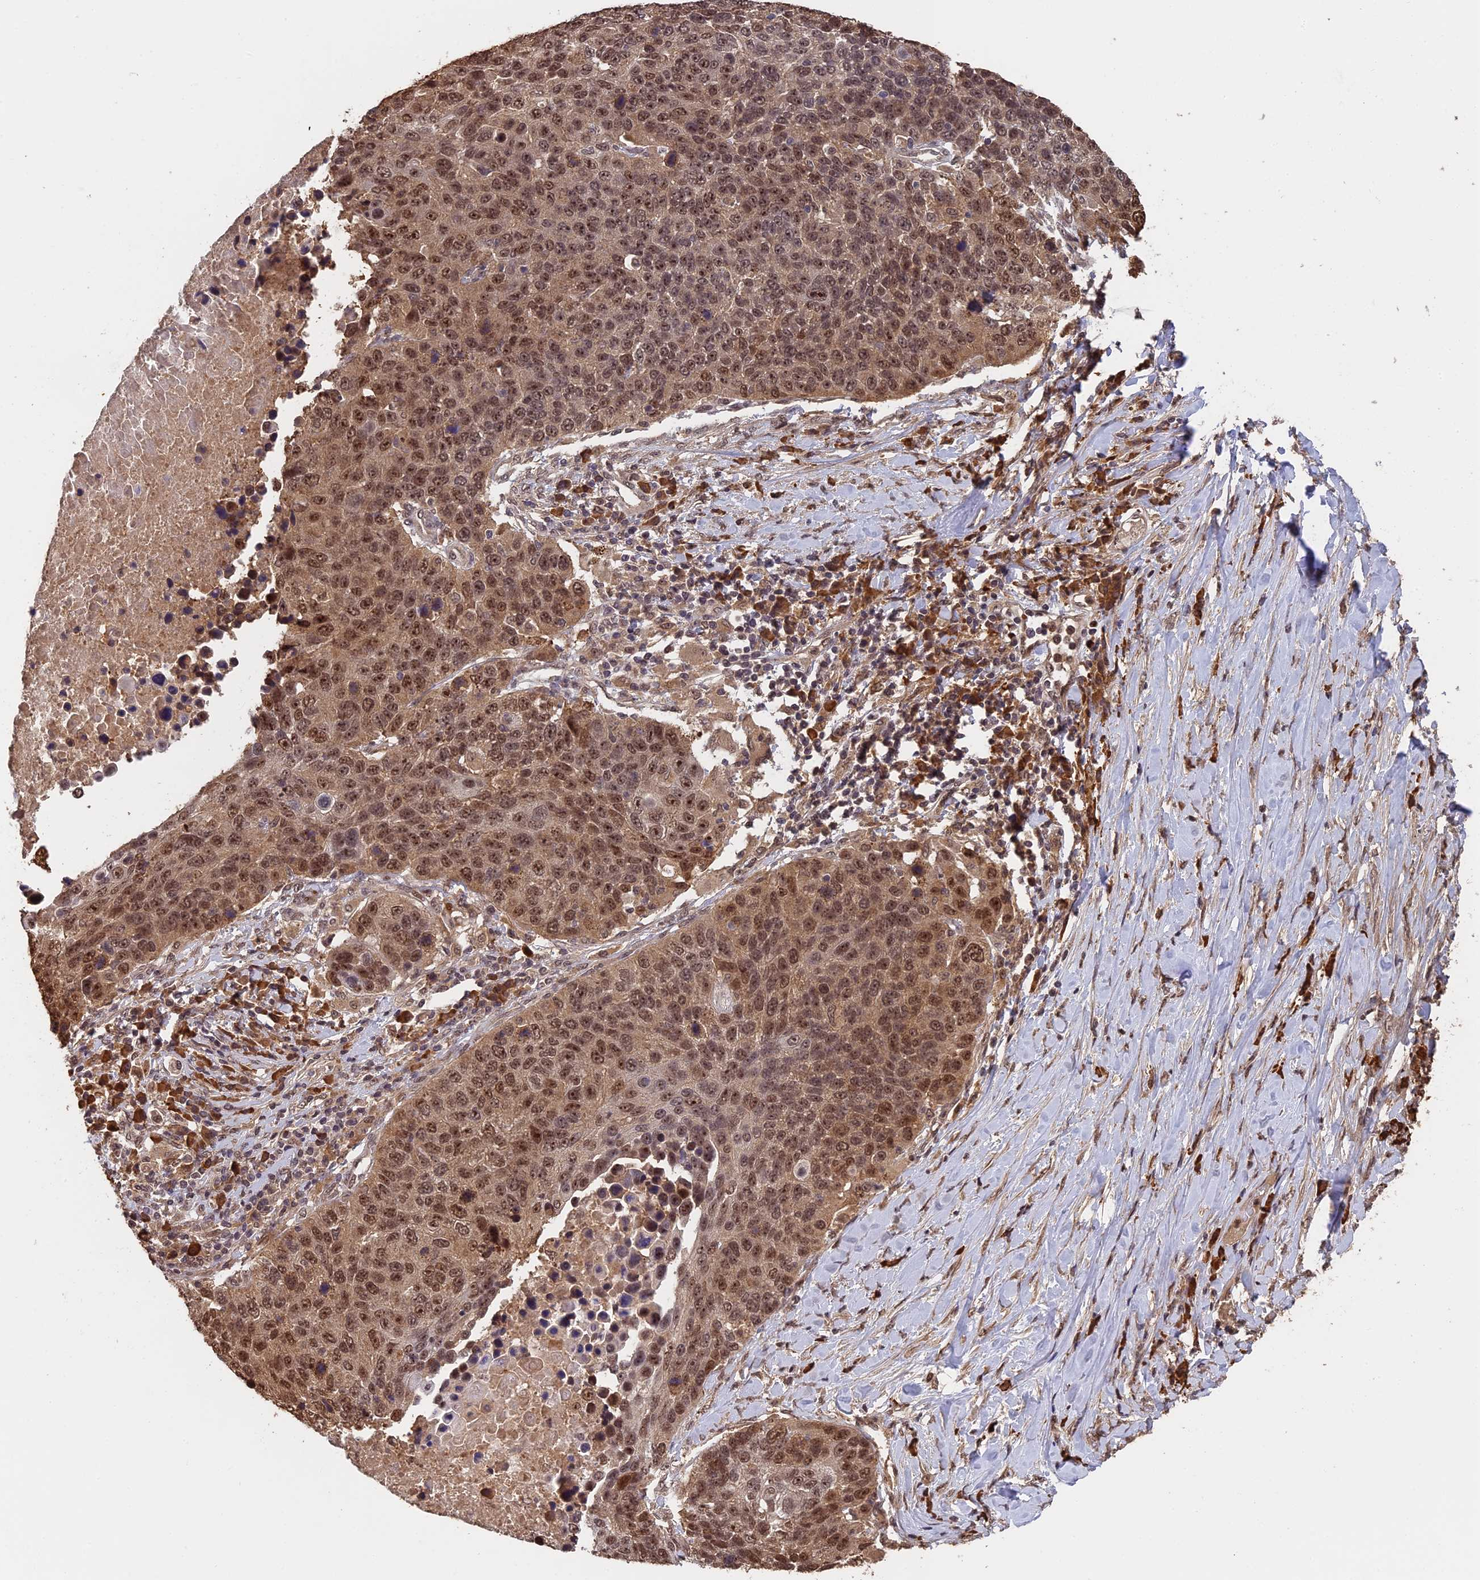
{"staining": {"intensity": "moderate", "quantity": ">75%", "location": "cytoplasmic/membranous,nuclear"}, "tissue": "lung cancer", "cell_type": "Tumor cells", "image_type": "cancer", "snomed": [{"axis": "morphology", "description": "Normal tissue, NOS"}, {"axis": "morphology", "description": "Squamous cell carcinoma, NOS"}, {"axis": "topography", "description": "Lymph node"}, {"axis": "topography", "description": "Lung"}], "caption": "The immunohistochemical stain shows moderate cytoplasmic/membranous and nuclear positivity in tumor cells of lung cancer (squamous cell carcinoma) tissue.", "gene": "OSBPL1A", "patient": {"sex": "male", "age": 66}}